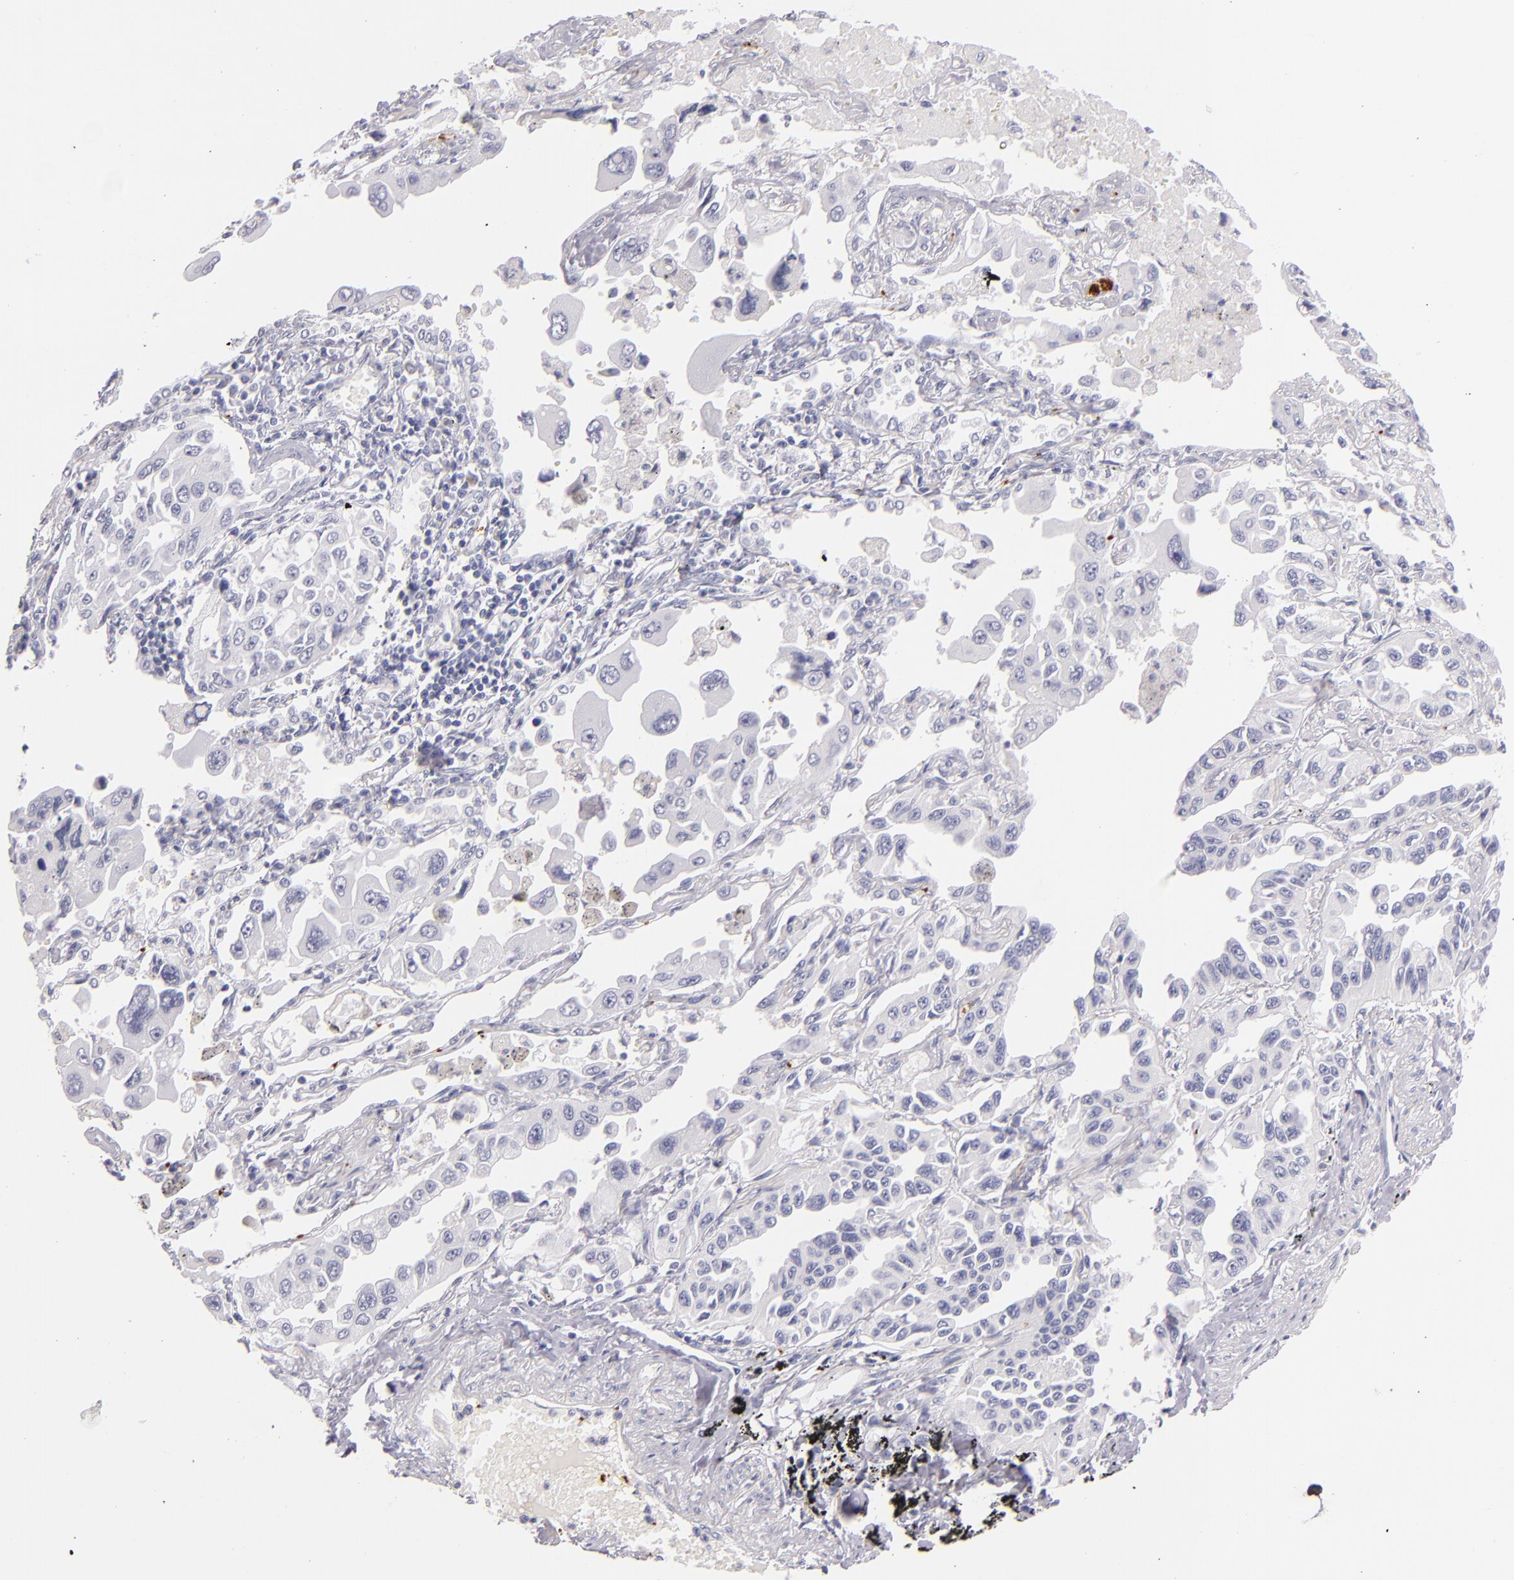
{"staining": {"intensity": "negative", "quantity": "none", "location": "none"}, "tissue": "lung cancer", "cell_type": "Tumor cells", "image_type": "cancer", "snomed": [{"axis": "morphology", "description": "Adenocarcinoma, NOS"}, {"axis": "topography", "description": "Lung"}], "caption": "Image shows no significant protein staining in tumor cells of lung adenocarcinoma. The staining was performed using DAB to visualize the protein expression in brown, while the nuclei were stained in blue with hematoxylin (Magnification: 20x).", "gene": "GP1BA", "patient": {"sex": "male", "age": 64}}